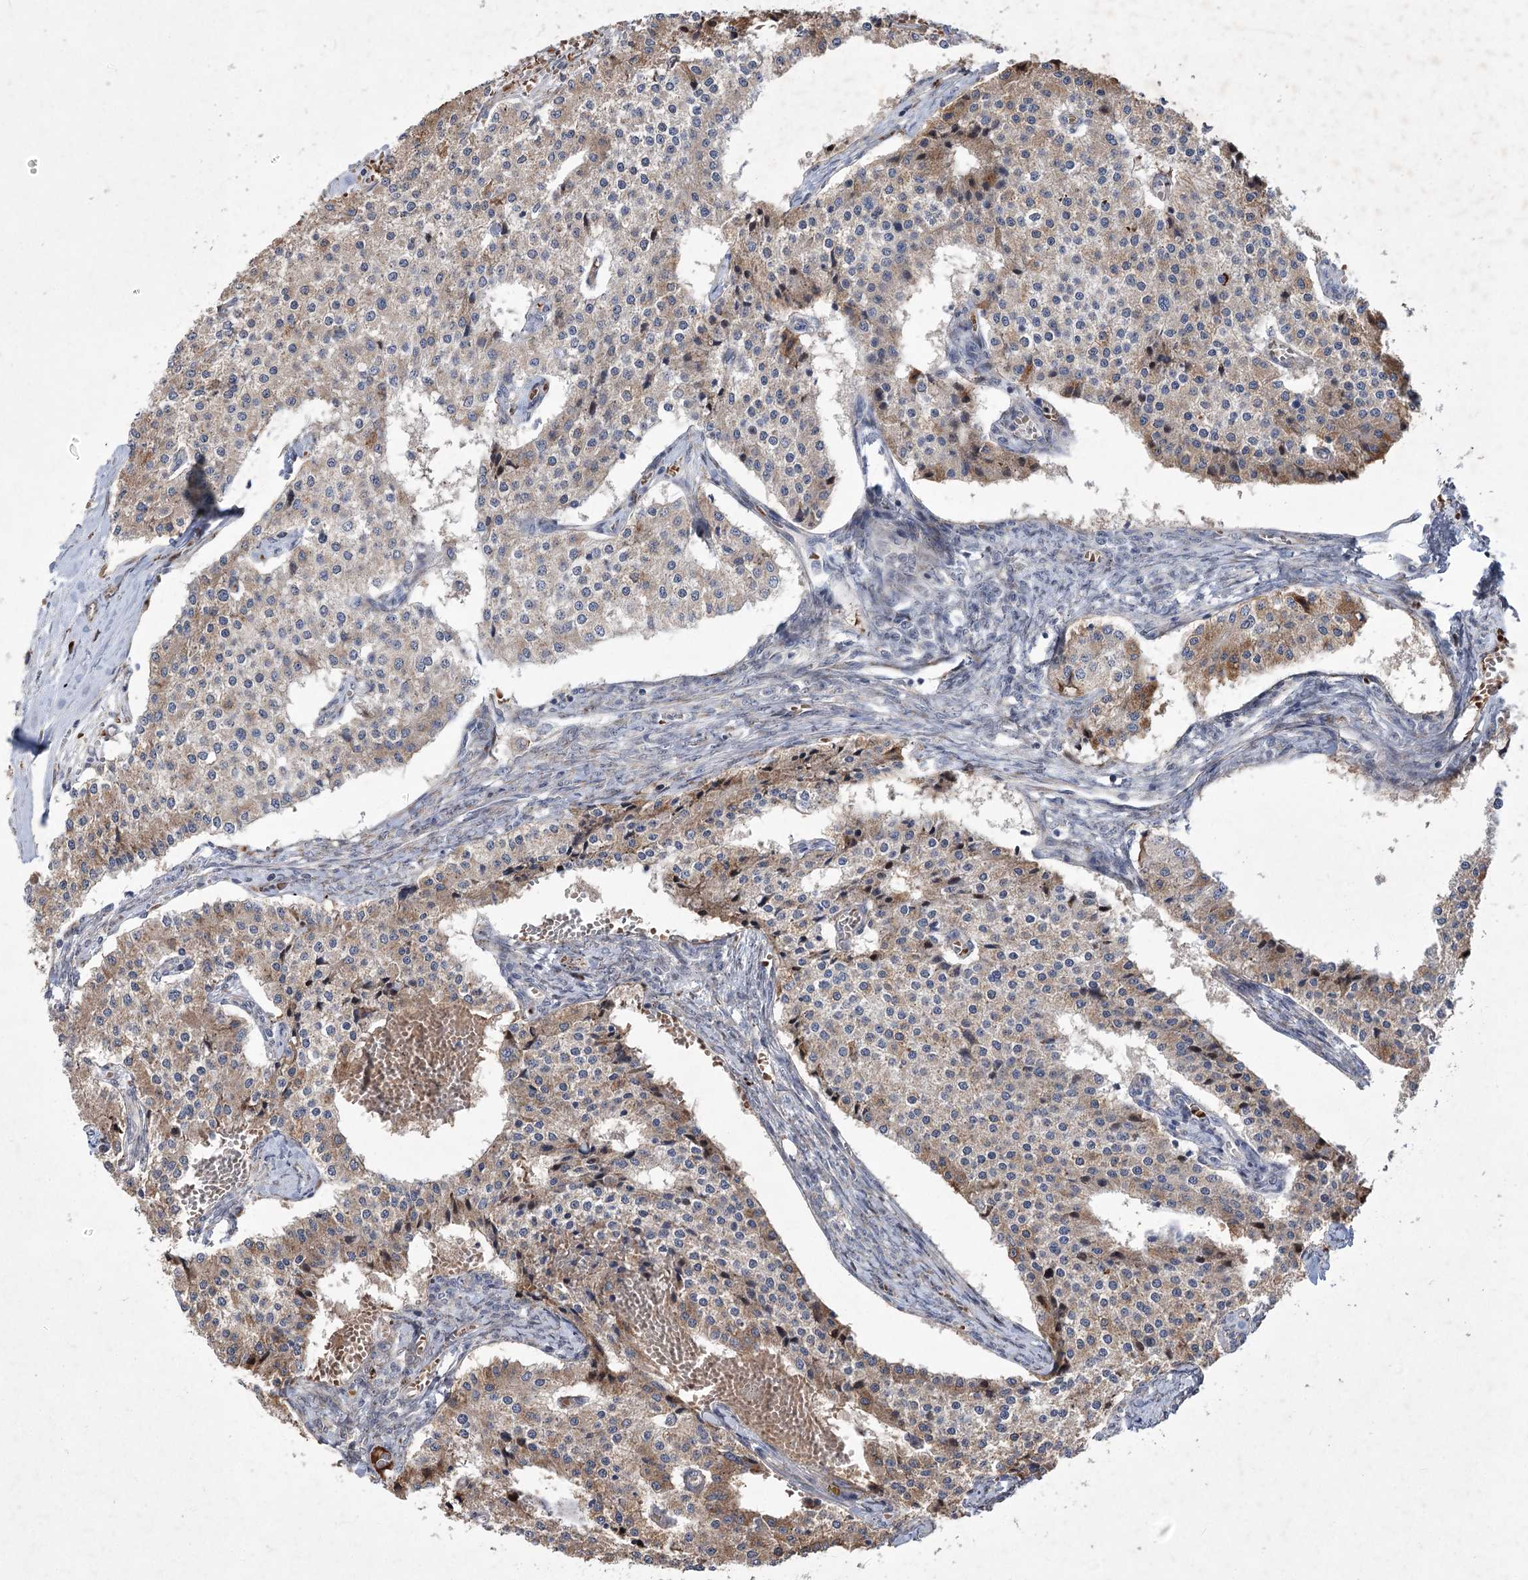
{"staining": {"intensity": "weak", "quantity": ">75%", "location": "cytoplasmic/membranous"}, "tissue": "carcinoid", "cell_type": "Tumor cells", "image_type": "cancer", "snomed": [{"axis": "morphology", "description": "Carcinoid, malignant, NOS"}, {"axis": "topography", "description": "Colon"}], "caption": "Malignant carcinoid tissue displays weak cytoplasmic/membranous positivity in approximately >75% of tumor cells (IHC, brightfield microscopy, high magnification).", "gene": "GCNT4", "patient": {"sex": "female", "age": 52}}